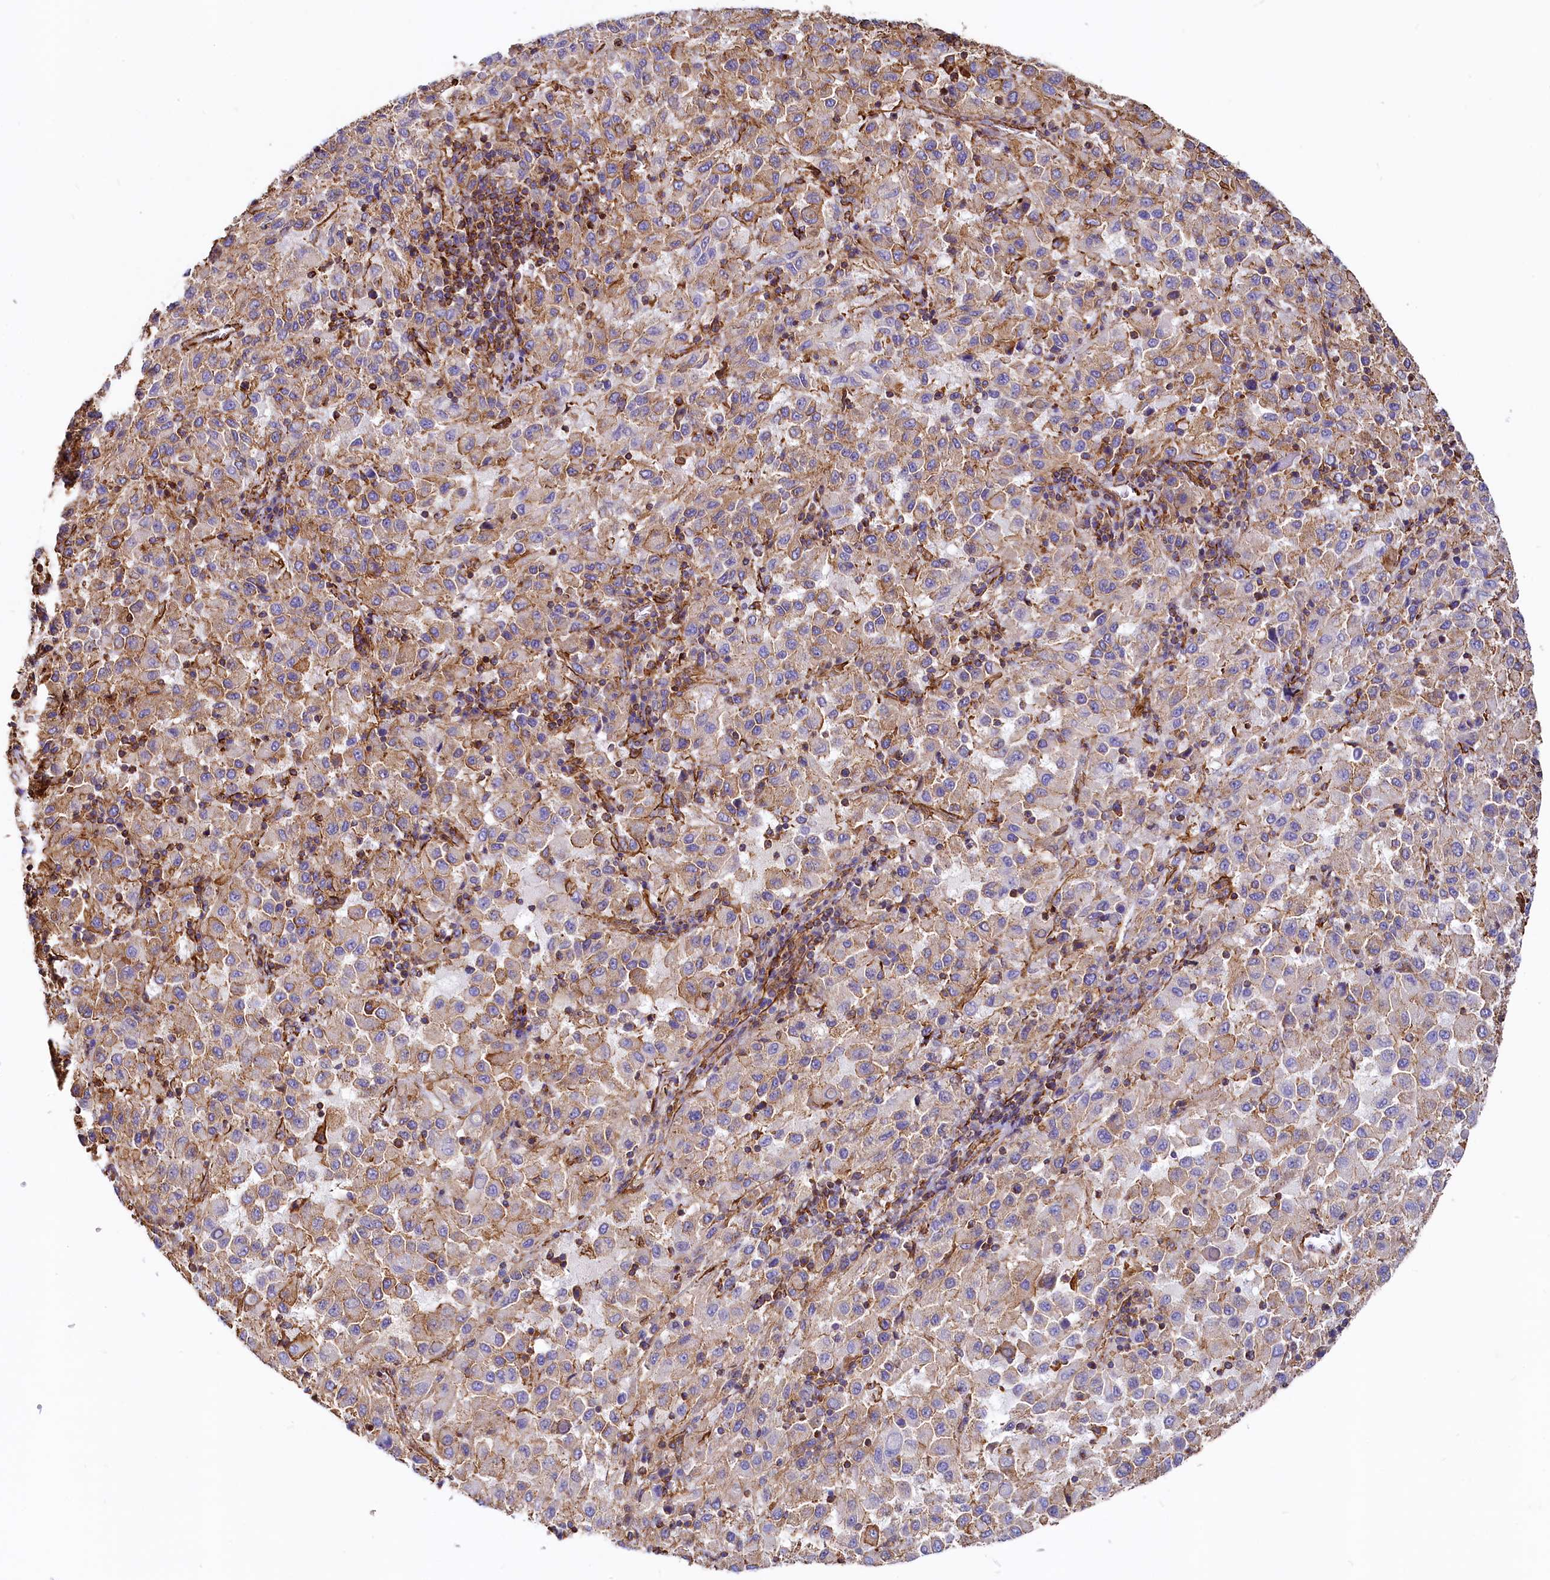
{"staining": {"intensity": "moderate", "quantity": "25%-75%", "location": "cytoplasmic/membranous"}, "tissue": "melanoma", "cell_type": "Tumor cells", "image_type": "cancer", "snomed": [{"axis": "morphology", "description": "Malignant melanoma, Metastatic site"}, {"axis": "topography", "description": "Lung"}], "caption": "Immunohistochemical staining of human melanoma reveals medium levels of moderate cytoplasmic/membranous positivity in about 25%-75% of tumor cells. (Stains: DAB (3,3'-diaminobenzidine) in brown, nuclei in blue, Microscopy: brightfield microscopy at high magnification).", "gene": "THBS1", "patient": {"sex": "male", "age": 64}}